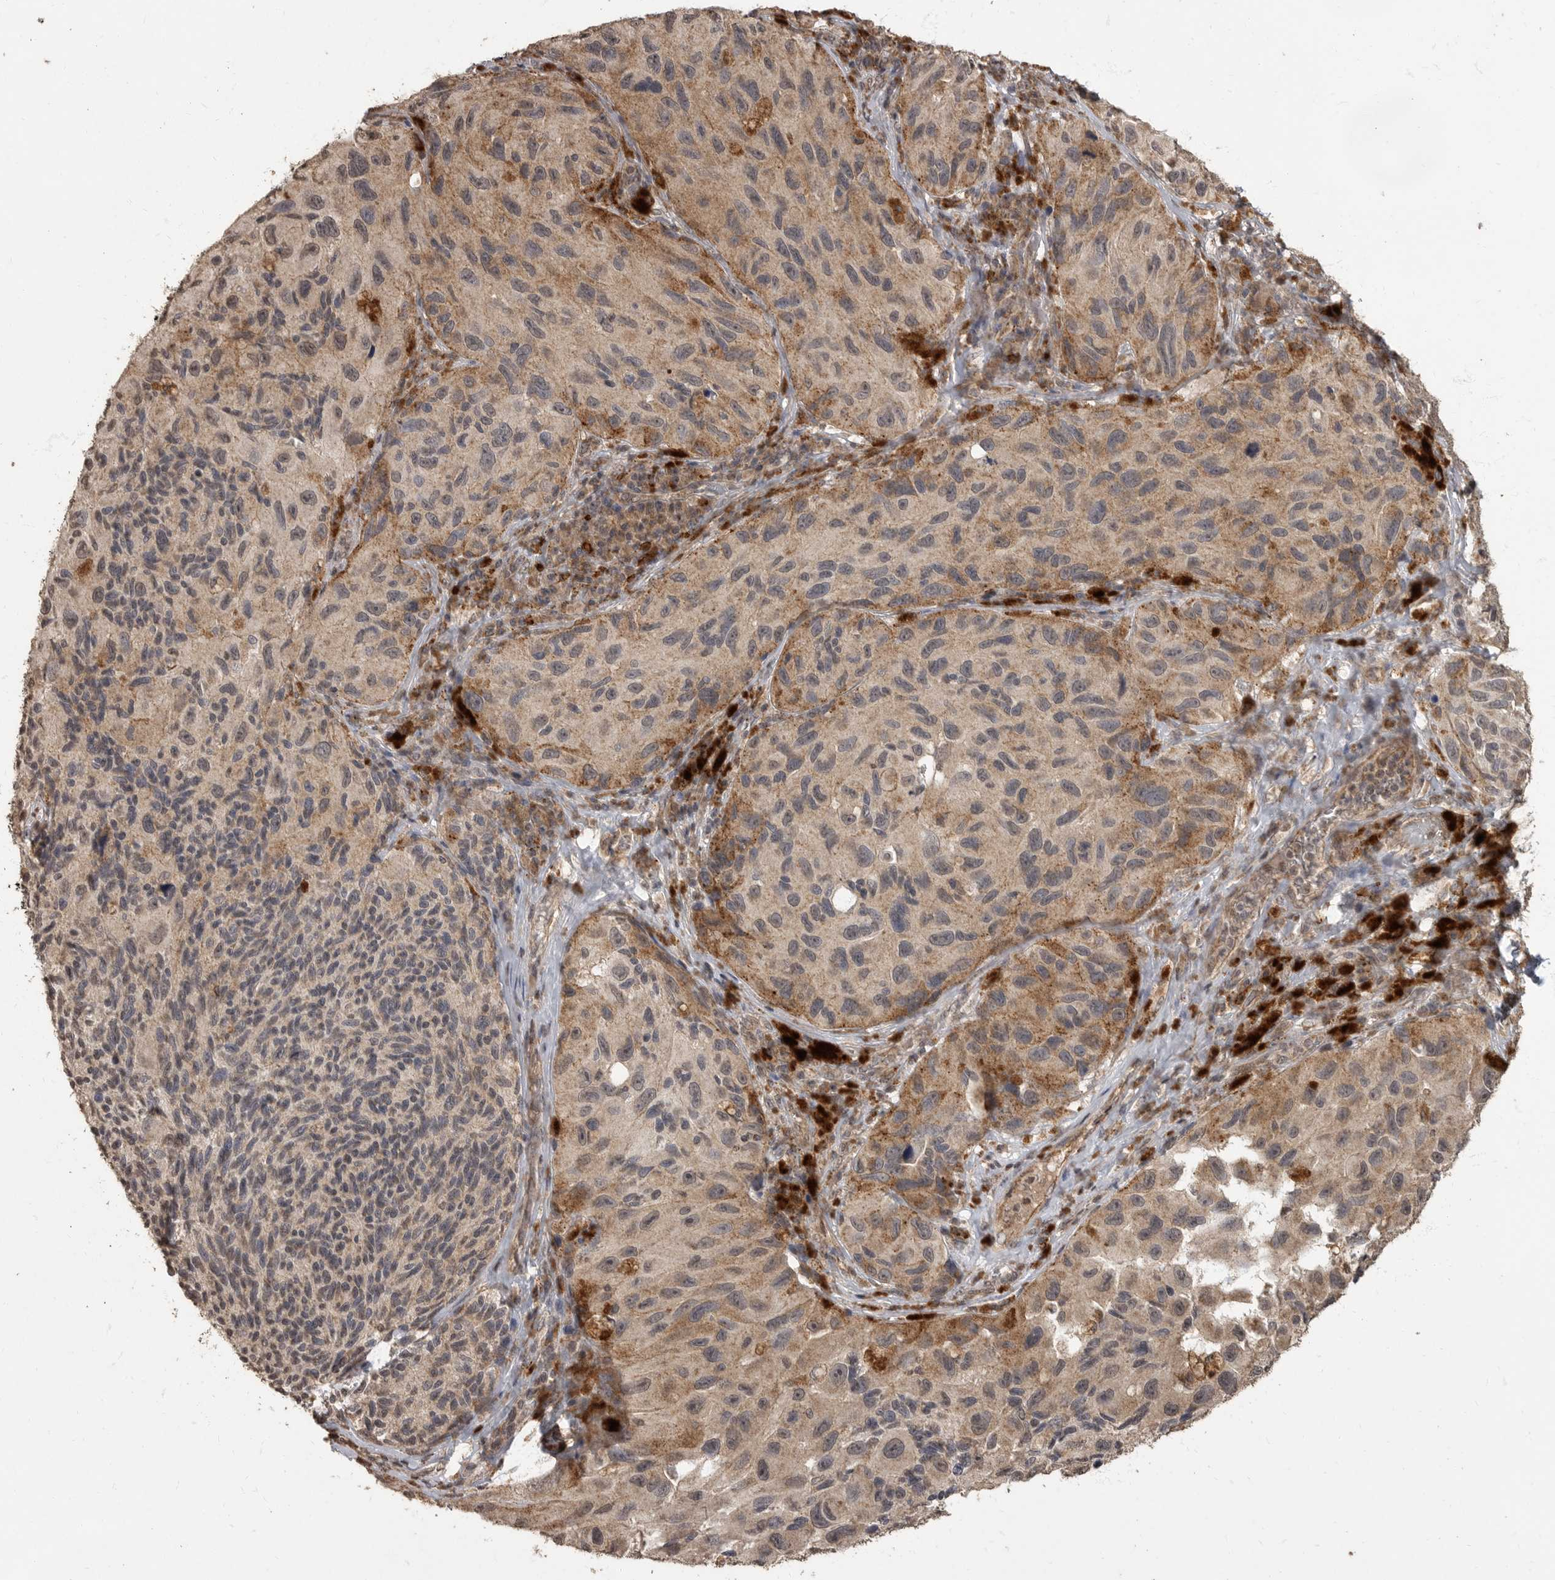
{"staining": {"intensity": "weak", "quantity": "25%-75%", "location": "cytoplasmic/membranous"}, "tissue": "melanoma", "cell_type": "Tumor cells", "image_type": "cancer", "snomed": [{"axis": "morphology", "description": "Malignant melanoma, NOS"}, {"axis": "topography", "description": "Skin"}], "caption": "Melanoma stained for a protein (brown) displays weak cytoplasmic/membranous positive expression in approximately 25%-75% of tumor cells.", "gene": "MAFG", "patient": {"sex": "female", "age": 73}}